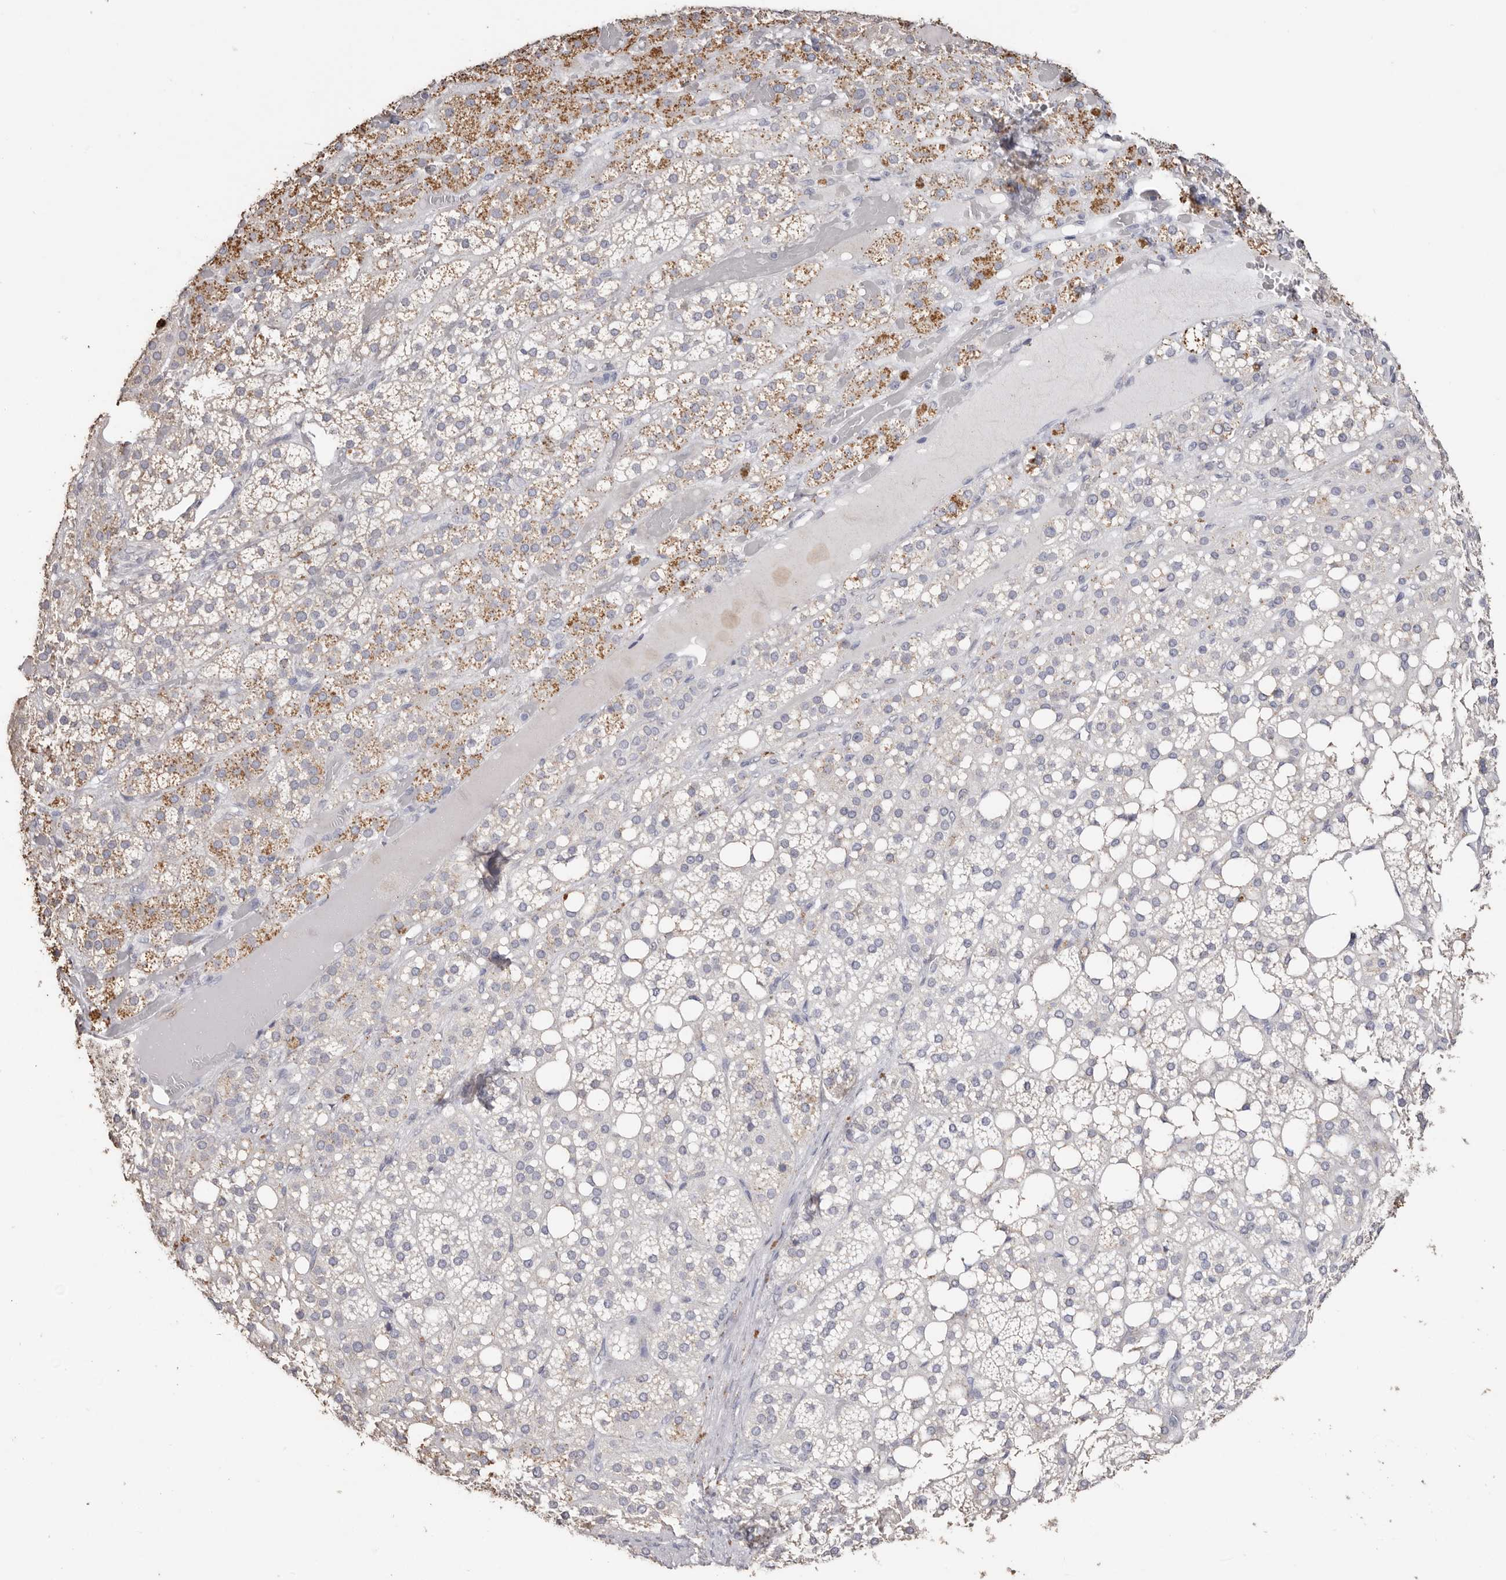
{"staining": {"intensity": "moderate", "quantity": "25%-75%", "location": "cytoplasmic/membranous"}, "tissue": "adrenal gland", "cell_type": "Glandular cells", "image_type": "normal", "snomed": [{"axis": "morphology", "description": "Normal tissue, NOS"}, {"axis": "topography", "description": "Adrenal gland"}], "caption": "This is an image of immunohistochemistry staining of benign adrenal gland, which shows moderate staining in the cytoplasmic/membranous of glandular cells.", "gene": "LGALS7B", "patient": {"sex": "female", "age": 59}}